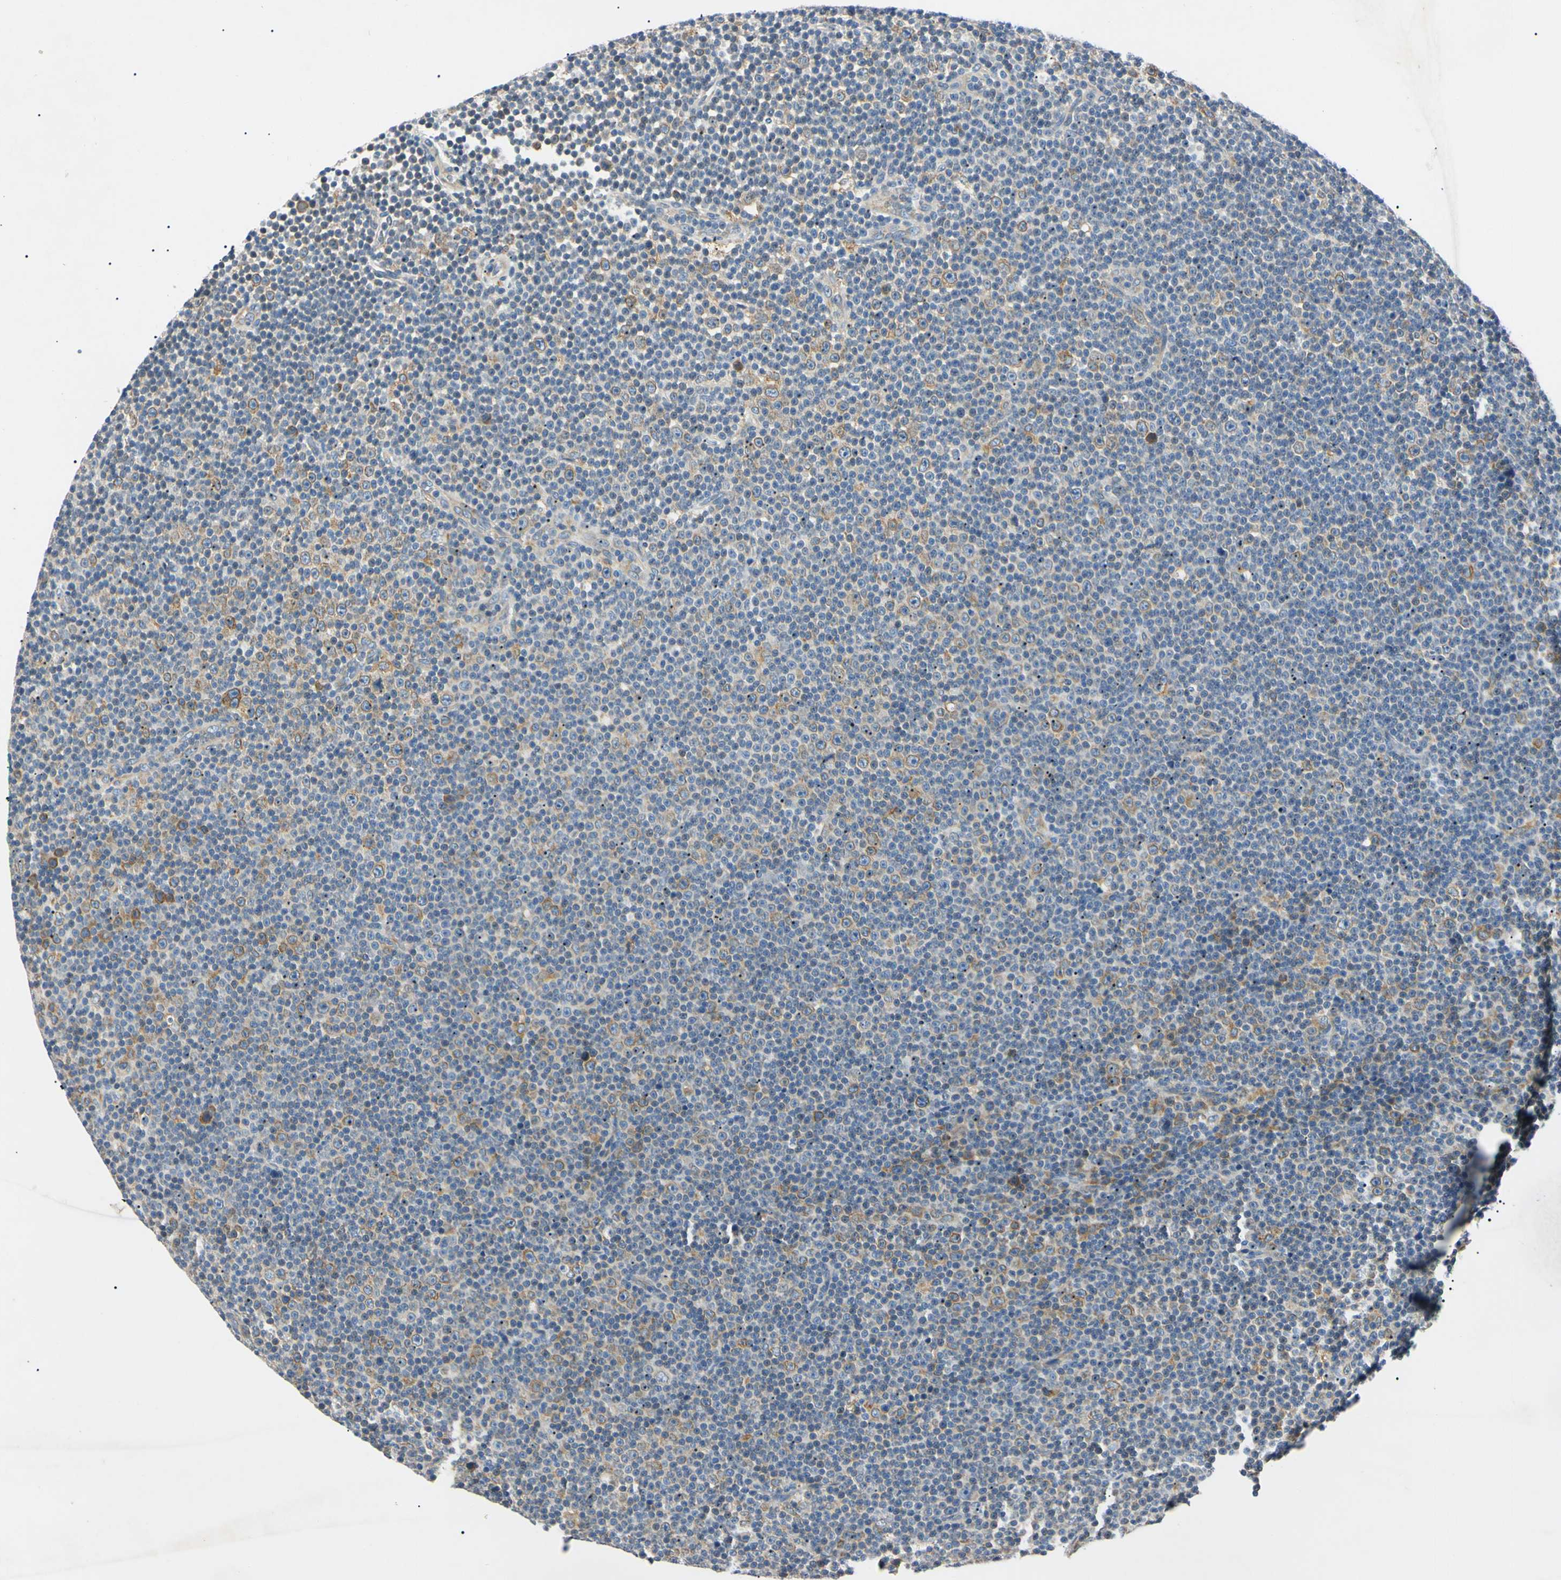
{"staining": {"intensity": "weak", "quantity": "25%-75%", "location": "cytoplasmic/membranous"}, "tissue": "lymphoma", "cell_type": "Tumor cells", "image_type": "cancer", "snomed": [{"axis": "morphology", "description": "Malignant lymphoma, non-Hodgkin's type, Low grade"}, {"axis": "topography", "description": "Lymph node"}], "caption": "DAB immunohistochemical staining of low-grade malignant lymphoma, non-Hodgkin's type shows weak cytoplasmic/membranous protein positivity in about 25%-75% of tumor cells.", "gene": "DNAJB12", "patient": {"sex": "female", "age": 67}}